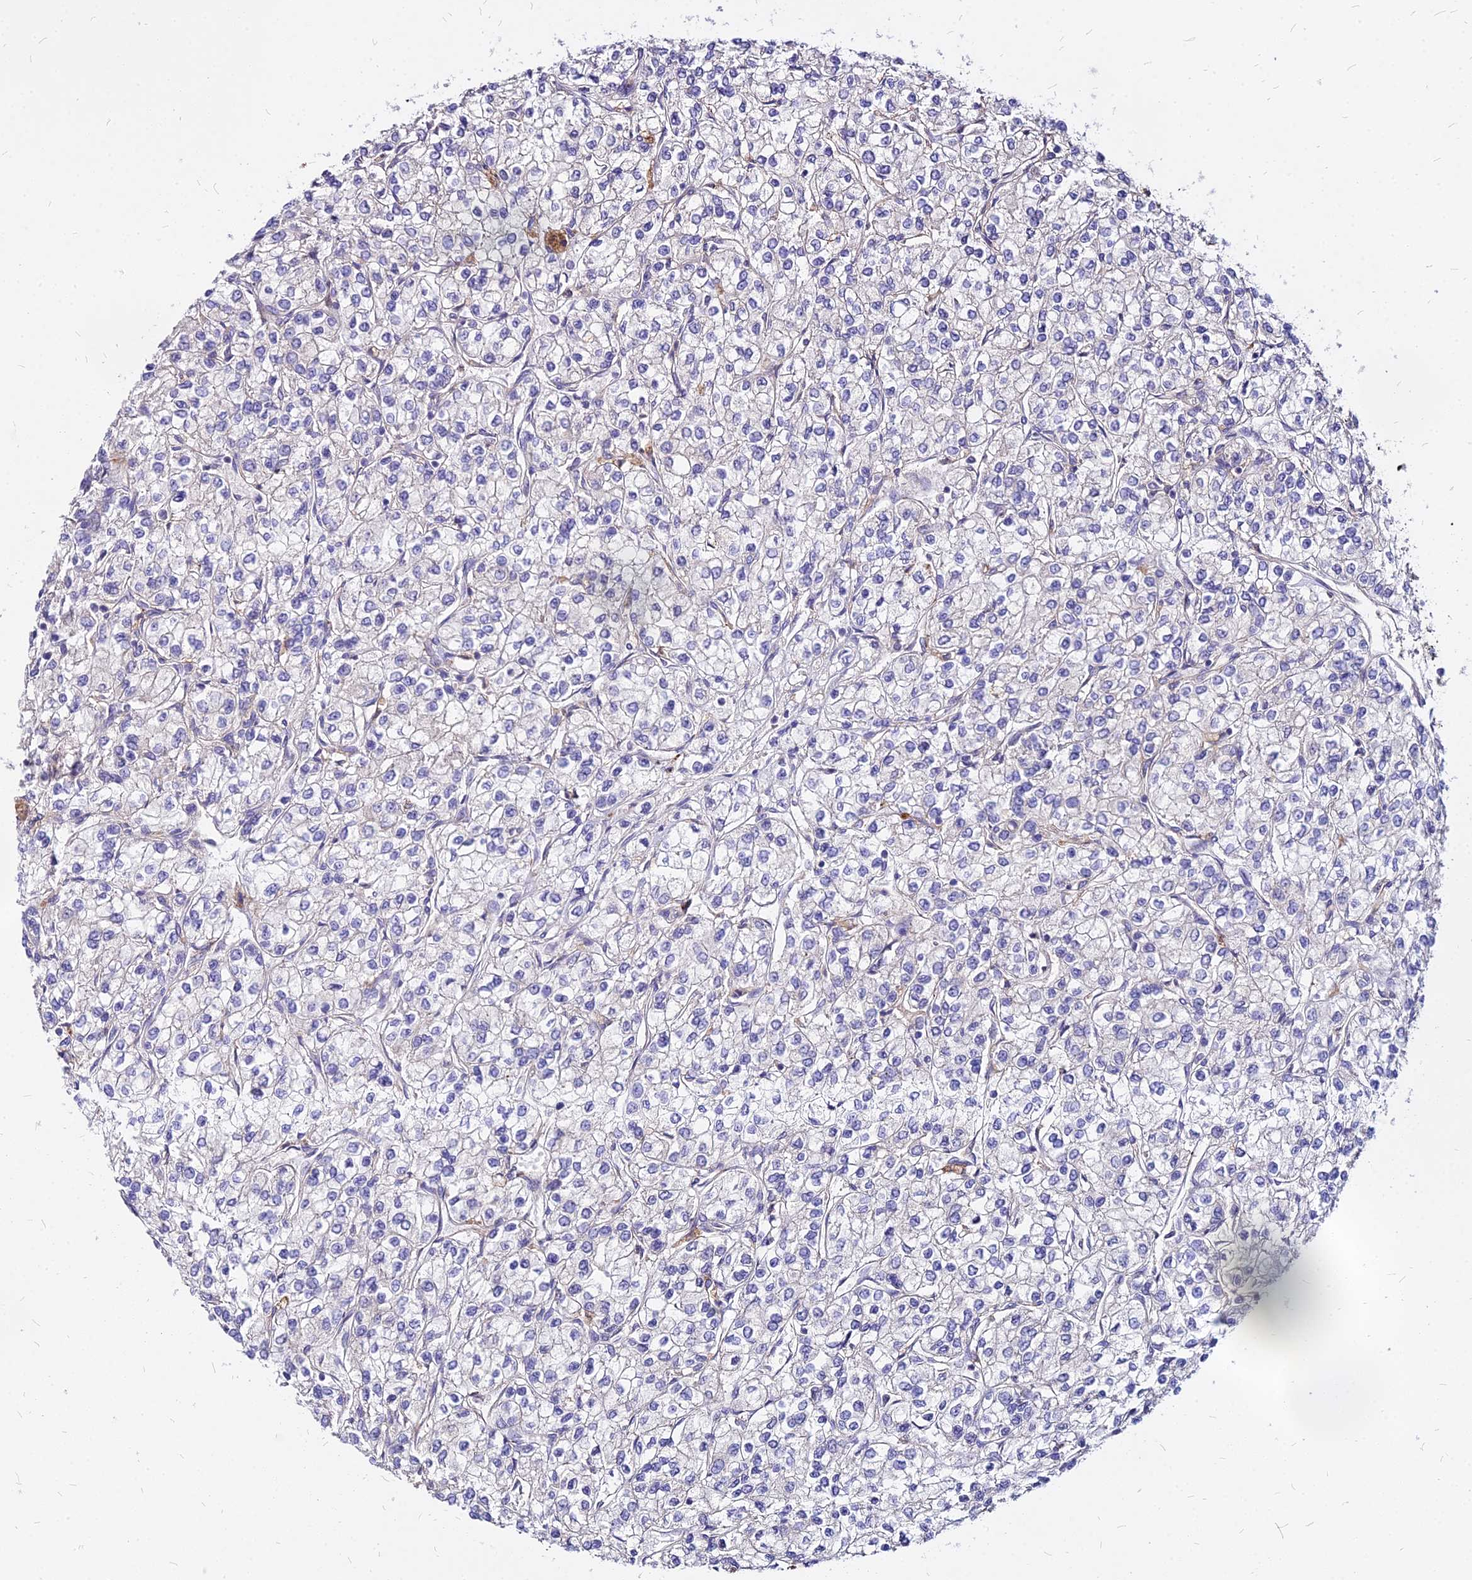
{"staining": {"intensity": "negative", "quantity": "none", "location": "none"}, "tissue": "renal cancer", "cell_type": "Tumor cells", "image_type": "cancer", "snomed": [{"axis": "morphology", "description": "Adenocarcinoma, NOS"}, {"axis": "topography", "description": "Kidney"}], "caption": "Immunohistochemistry (IHC) of human adenocarcinoma (renal) exhibits no expression in tumor cells.", "gene": "COMMD10", "patient": {"sex": "male", "age": 80}}